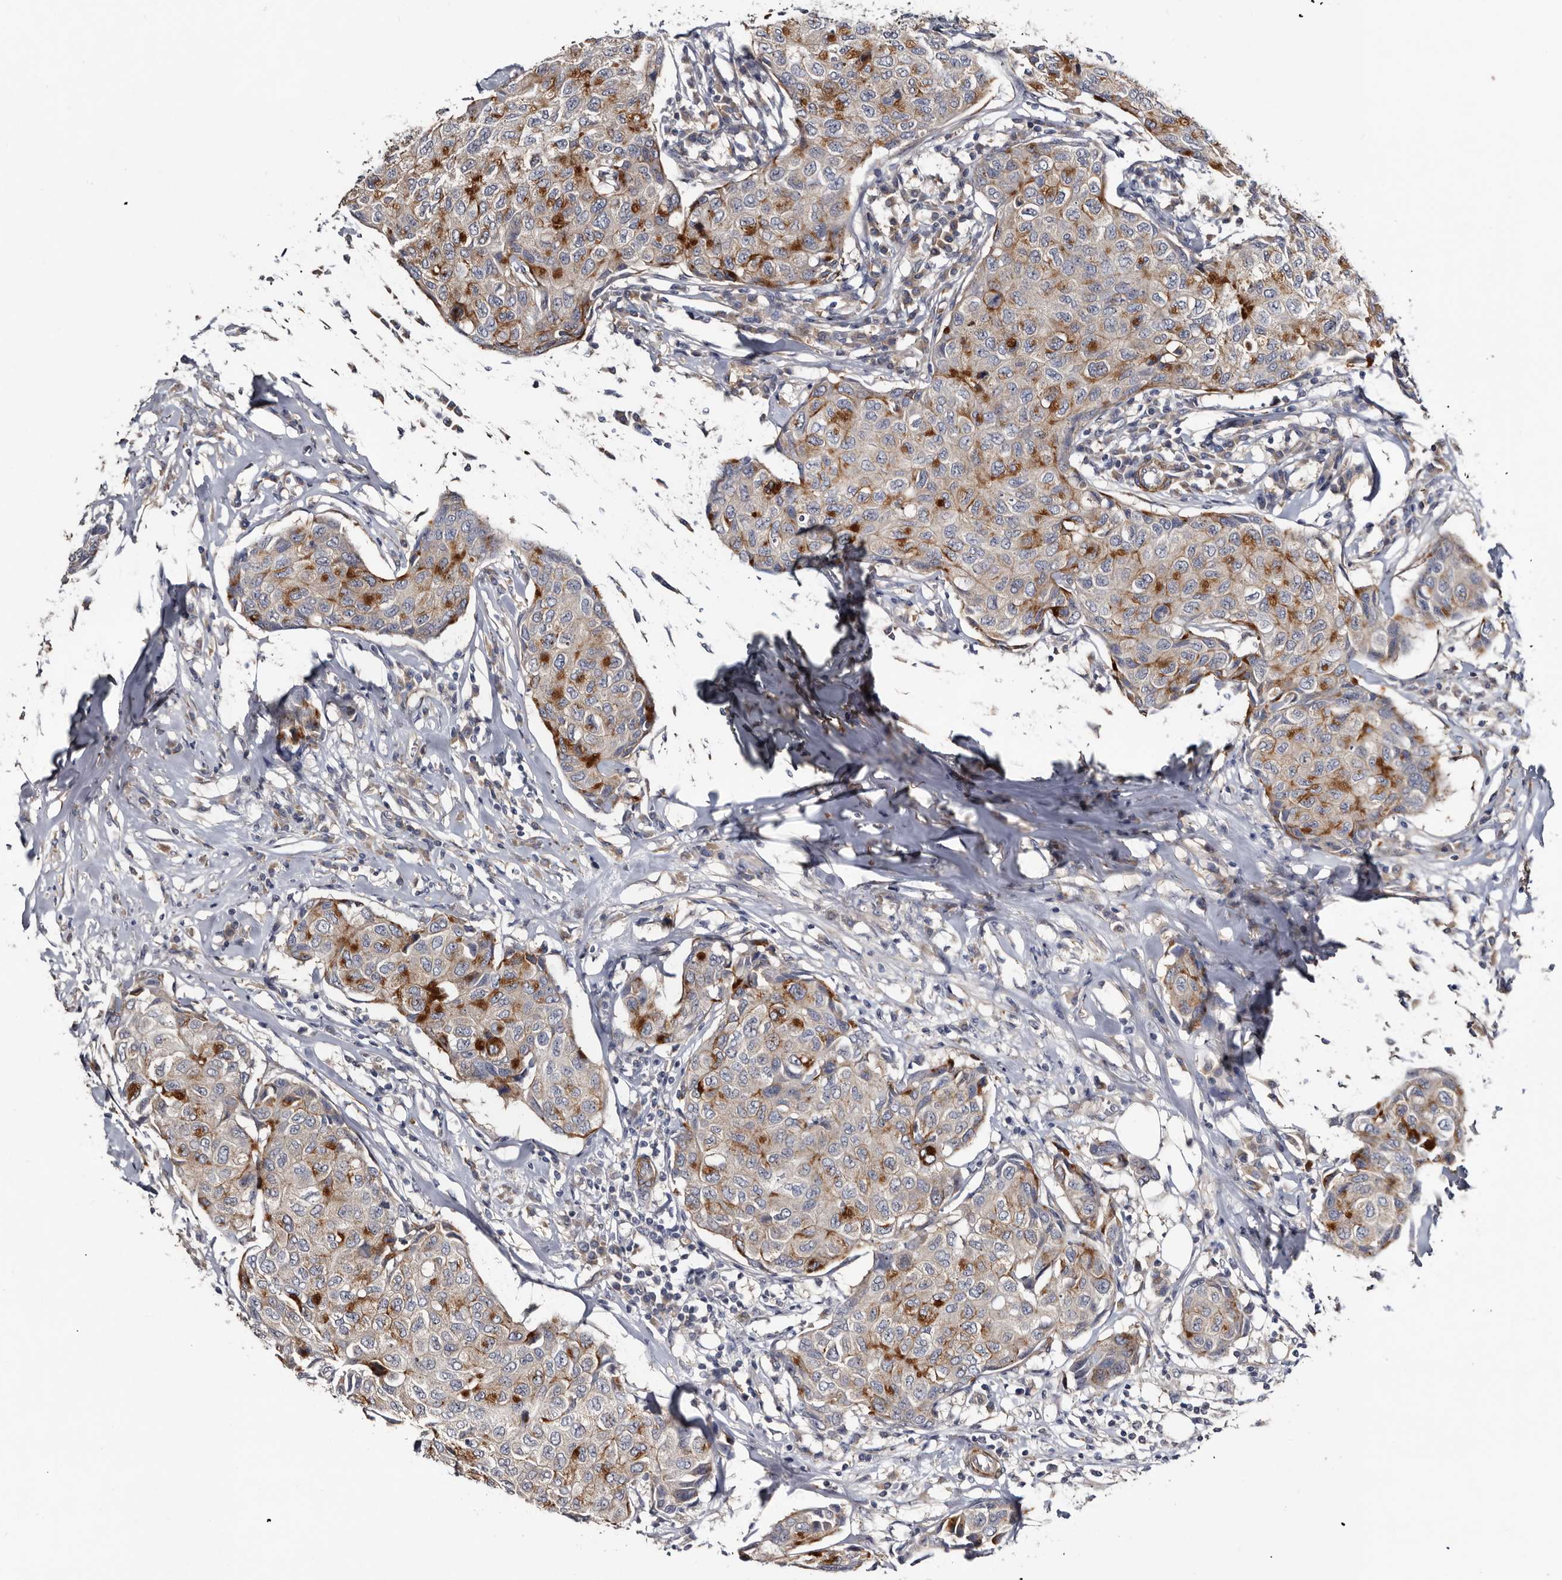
{"staining": {"intensity": "strong", "quantity": "<25%", "location": "cytoplasmic/membranous"}, "tissue": "breast cancer", "cell_type": "Tumor cells", "image_type": "cancer", "snomed": [{"axis": "morphology", "description": "Duct carcinoma"}, {"axis": "topography", "description": "Breast"}], "caption": "DAB (3,3'-diaminobenzidine) immunohistochemical staining of breast cancer displays strong cytoplasmic/membranous protein expression in approximately <25% of tumor cells. The protein is stained brown, and the nuclei are stained in blue (DAB (3,3'-diaminobenzidine) IHC with brightfield microscopy, high magnification).", "gene": "IARS1", "patient": {"sex": "female", "age": 80}}